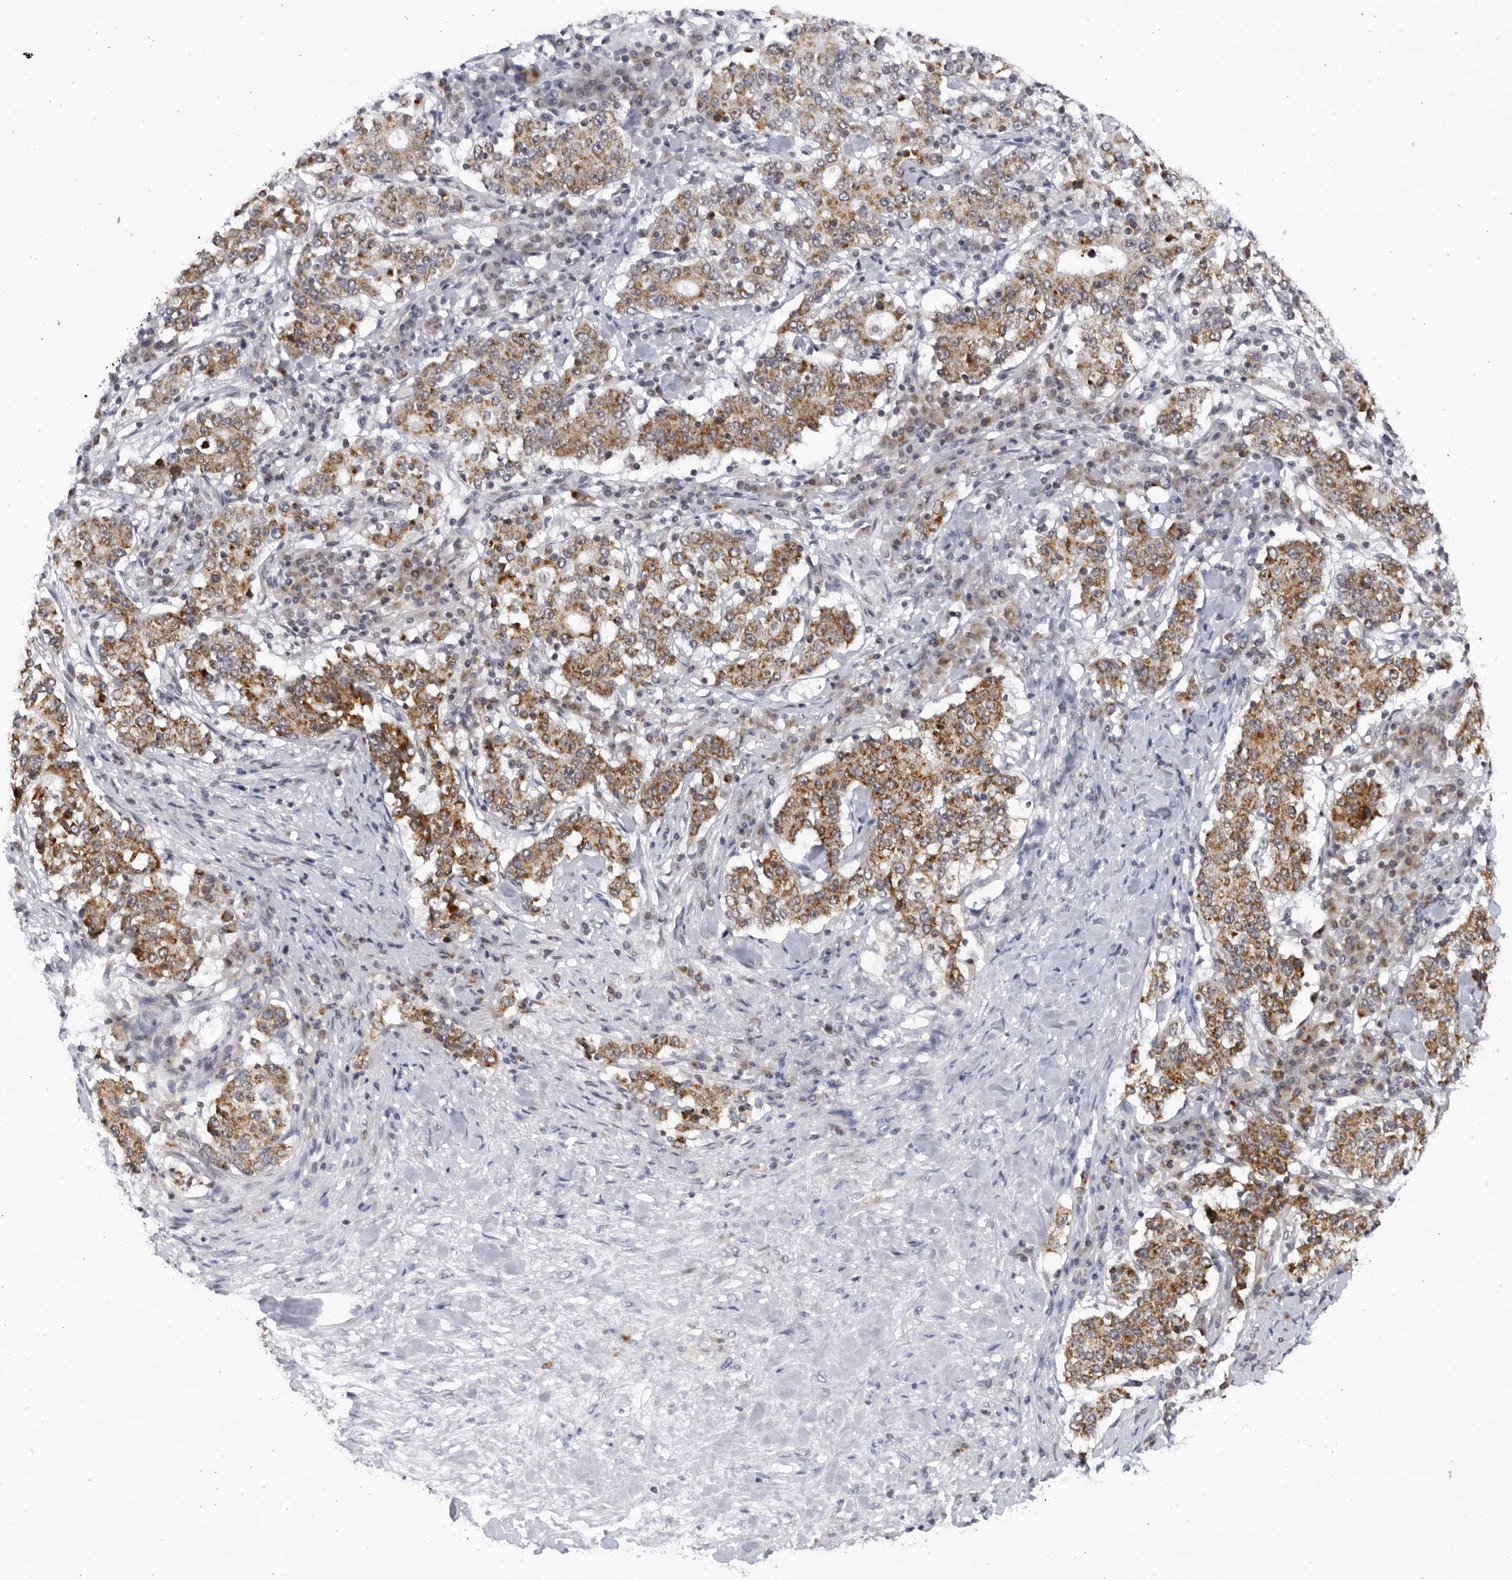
{"staining": {"intensity": "moderate", "quantity": ">75%", "location": "cytoplasmic/membranous"}, "tissue": "stomach cancer", "cell_type": "Tumor cells", "image_type": "cancer", "snomed": [{"axis": "morphology", "description": "Adenocarcinoma, NOS"}, {"axis": "topography", "description": "Stomach"}], "caption": "A high-resolution photomicrograph shows IHC staining of stomach cancer (adenocarcinoma), which reveals moderate cytoplasmic/membranous positivity in about >75% of tumor cells.", "gene": "SLC25A22", "patient": {"sex": "male", "age": 59}}